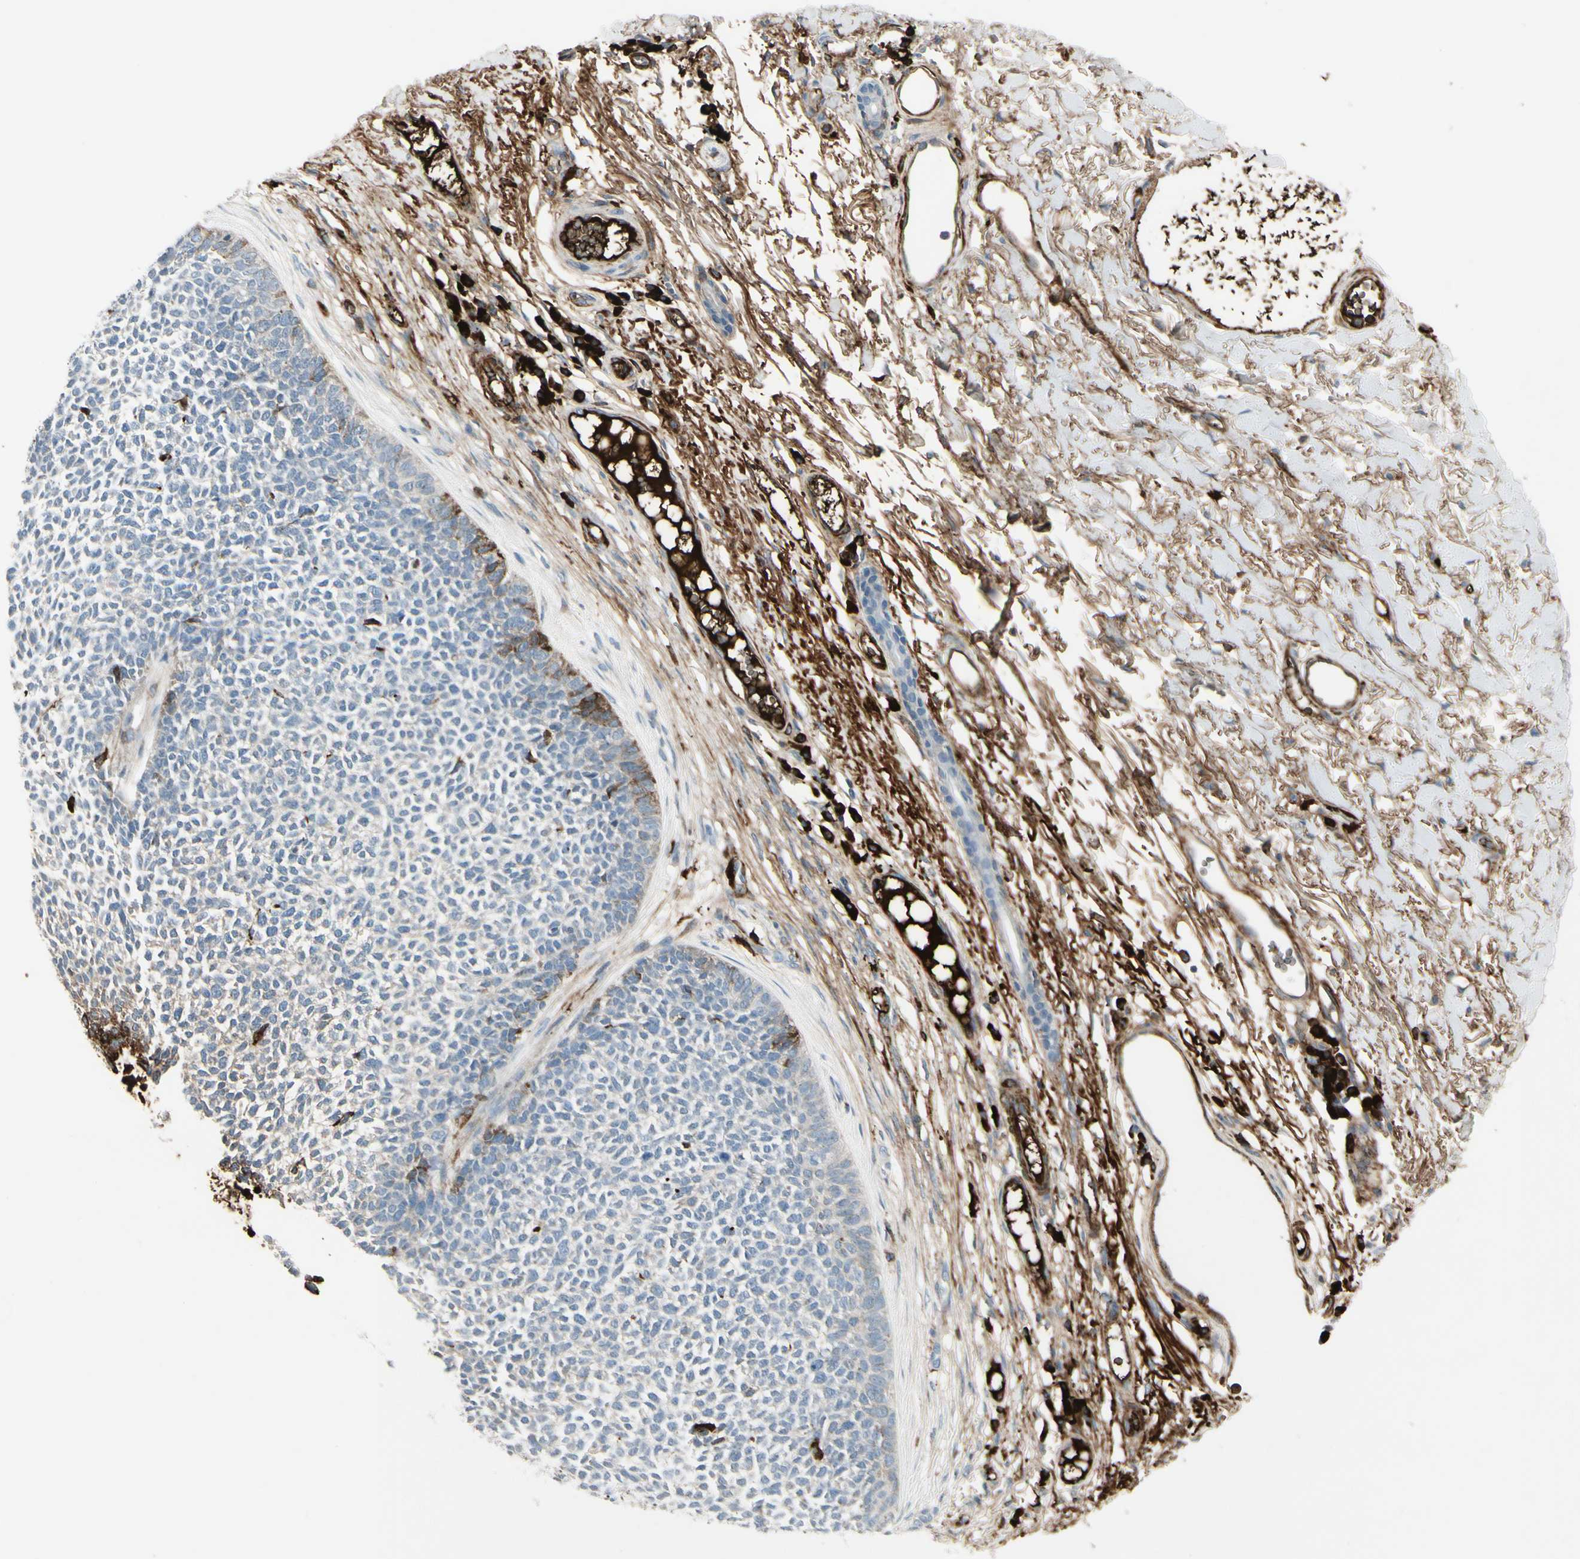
{"staining": {"intensity": "negative", "quantity": "none", "location": "none"}, "tissue": "skin cancer", "cell_type": "Tumor cells", "image_type": "cancer", "snomed": [{"axis": "morphology", "description": "Basal cell carcinoma"}, {"axis": "topography", "description": "Skin"}], "caption": "Immunohistochemistry photomicrograph of skin cancer stained for a protein (brown), which demonstrates no staining in tumor cells.", "gene": "IGHG1", "patient": {"sex": "female", "age": 84}}